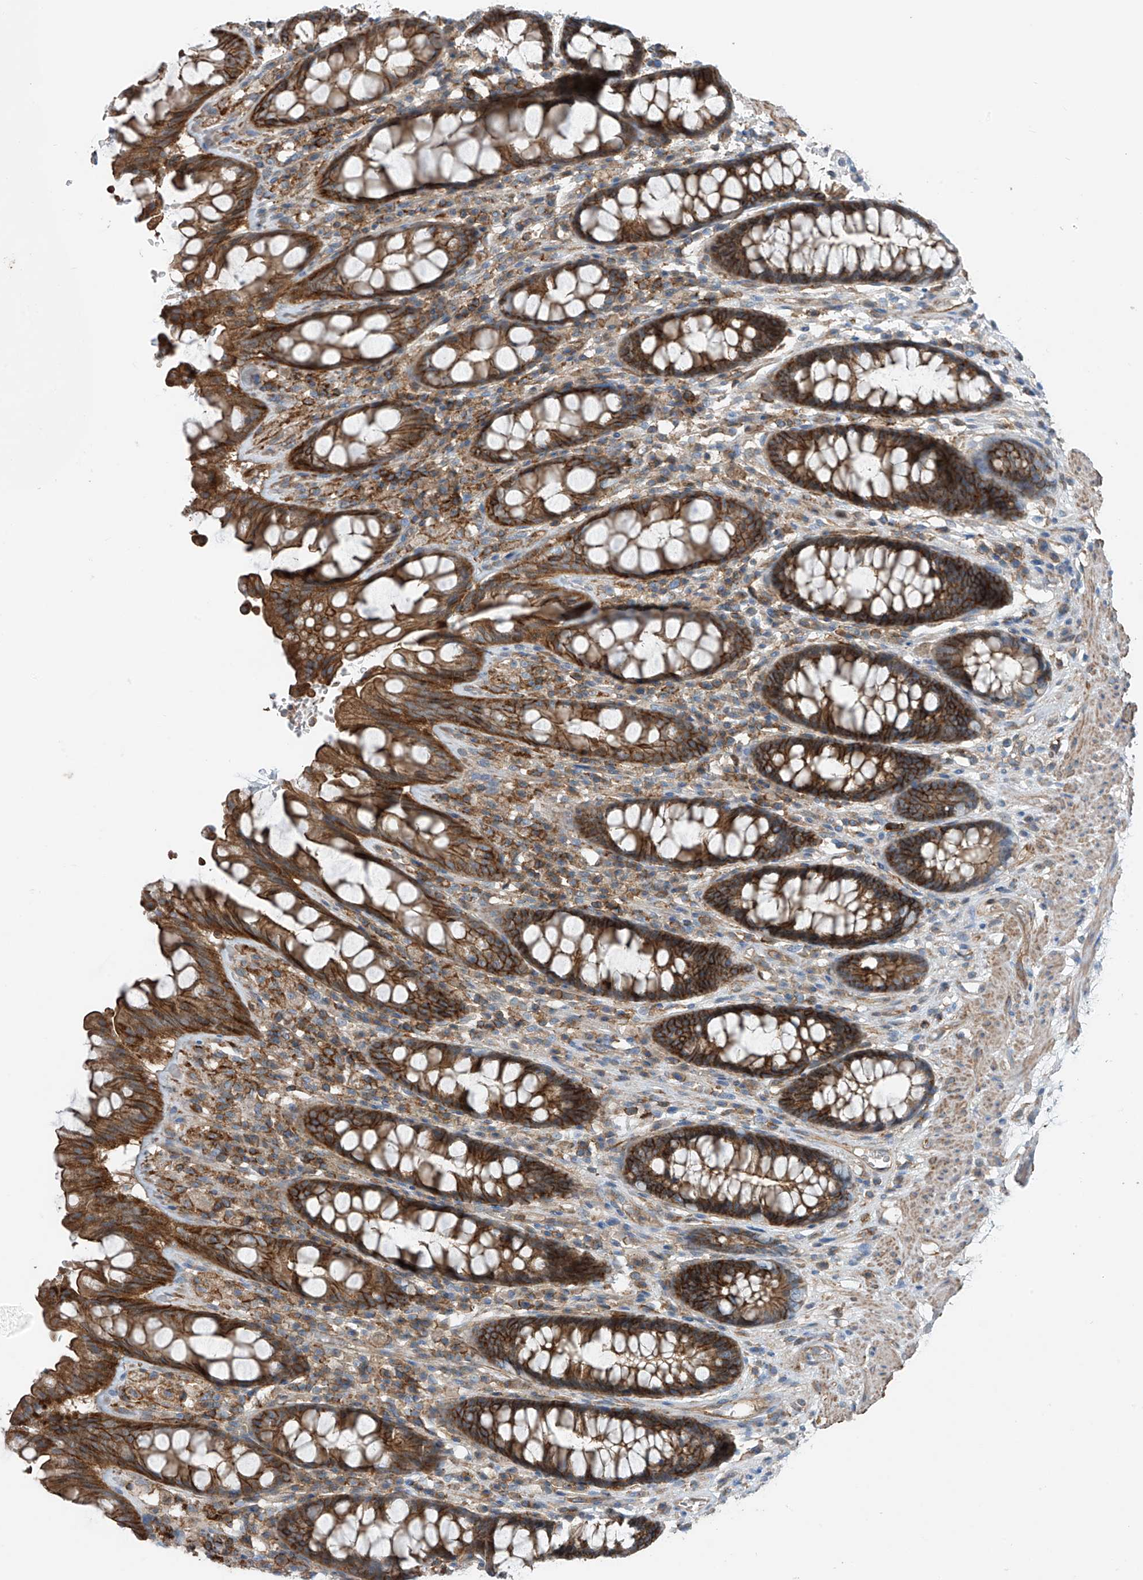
{"staining": {"intensity": "strong", "quantity": ">75%", "location": "cytoplasmic/membranous"}, "tissue": "rectum", "cell_type": "Glandular cells", "image_type": "normal", "snomed": [{"axis": "morphology", "description": "Normal tissue, NOS"}, {"axis": "topography", "description": "Rectum"}], "caption": "A high amount of strong cytoplasmic/membranous positivity is appreciated in about >75% of glandular cells in unremarkable rectum. (DAB = brown stain, brightfield microscopy at high magnification).", "gene": "SLC1A5", "patient": {"sex": "male", "age": 64}}